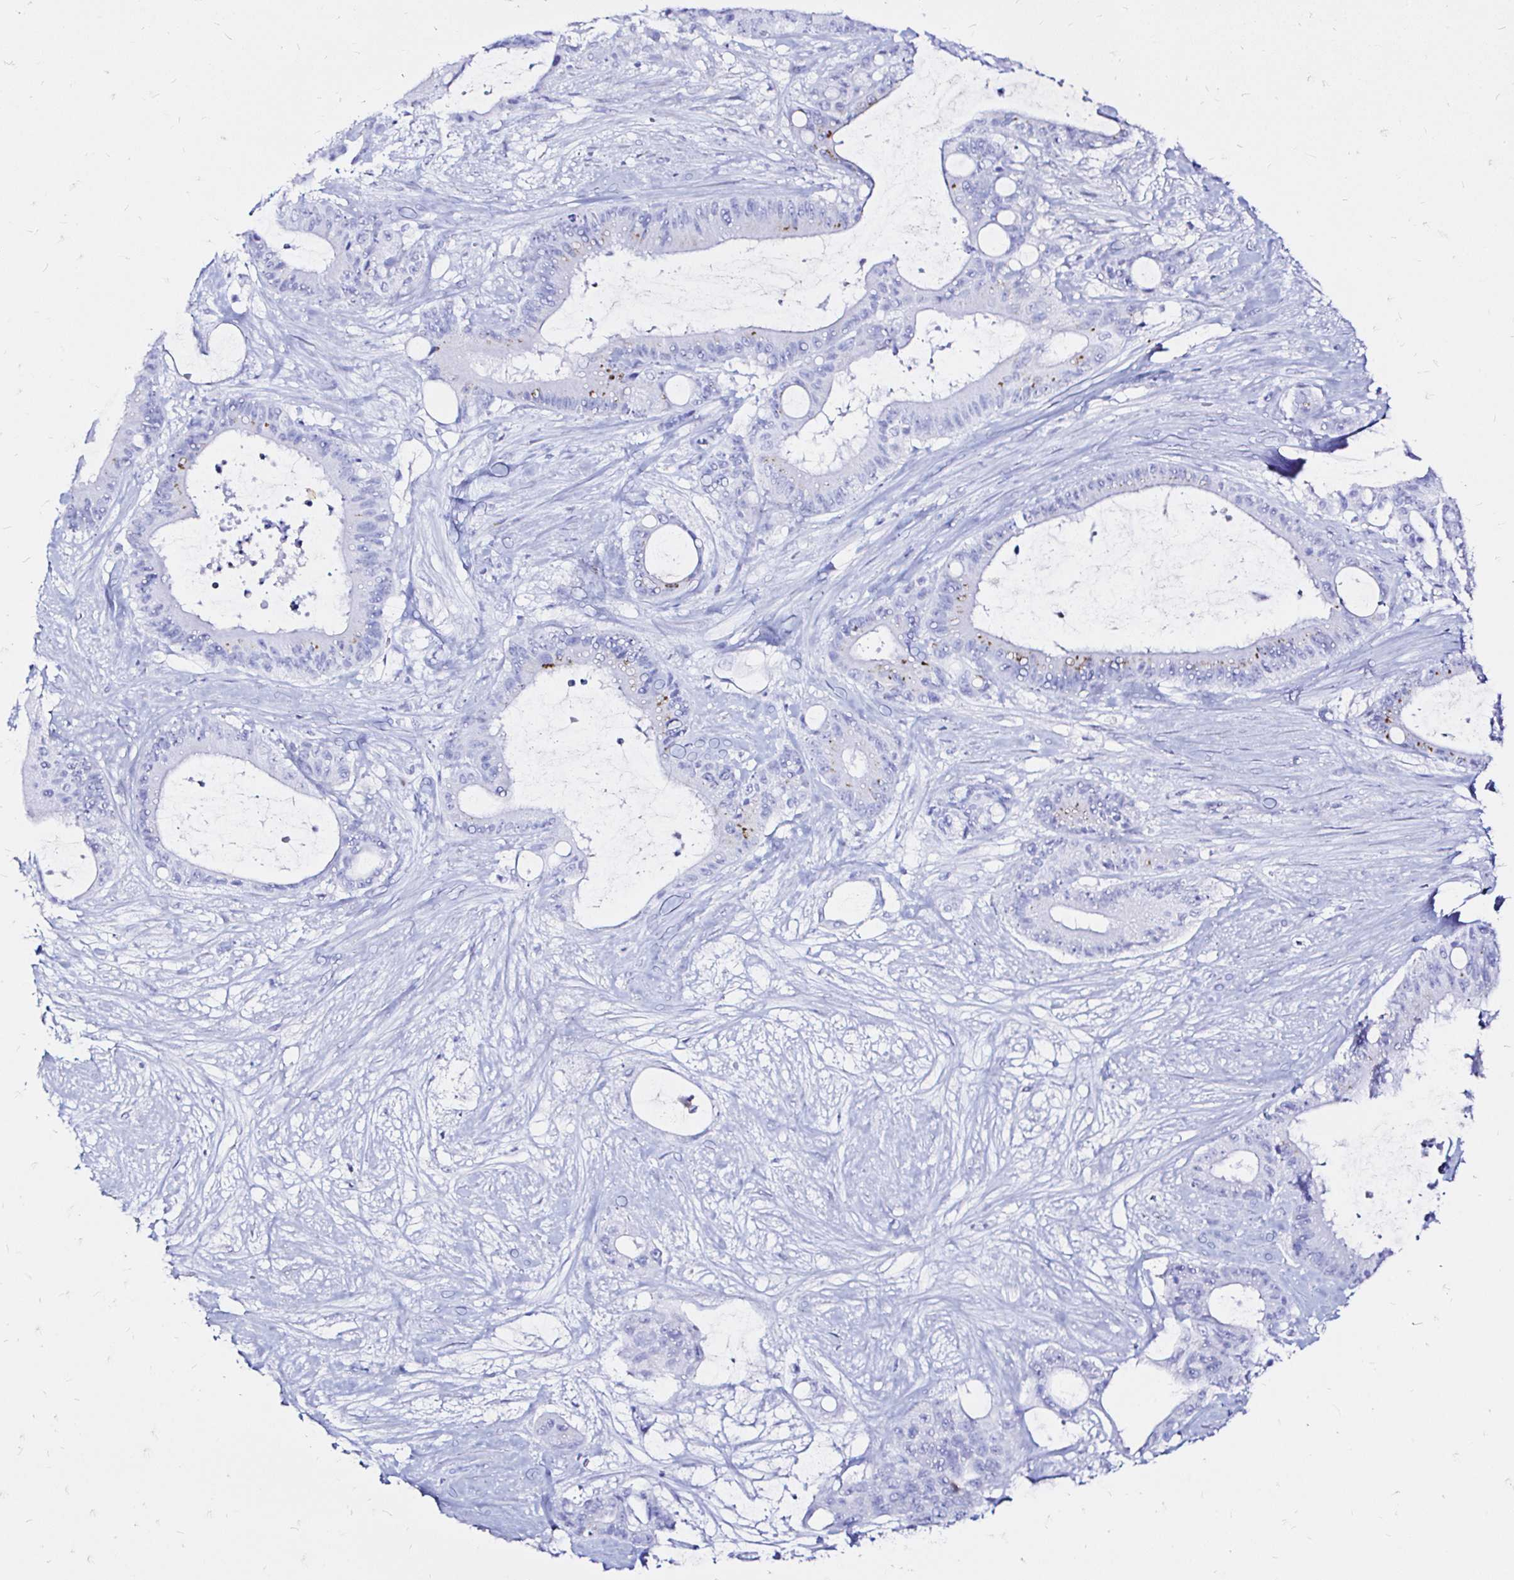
{"staining": {"intensity": "strong", "quantity": "<25%", "location": "cytoplasmic/membranous"}, "tissue": "liver cancer", "cell_type": "Tumor cells", "image_type": "cancer", "snomed": [{"axis": "morphology", "description": "Normal tissue, NOS"}, {"axis": "morphology", "description": "Cholangiocarcinoma"}, {"axis": "topography", "description": "Liver"}, {"axis": "topography", "description": "Peripheral nerve tissue"}], "caption": "Protein expression by immunohistochemistry (IHC) demonstrates strong cytoplasmic/membranous expression in approximately <25% of tumor cells in cholangiocarcinoma (liver). (brown staining indicates protein expression, while blue staining denotes nuclei).", "gene": "ZNF432", "patient": {"sex": "female", "age": 73}}